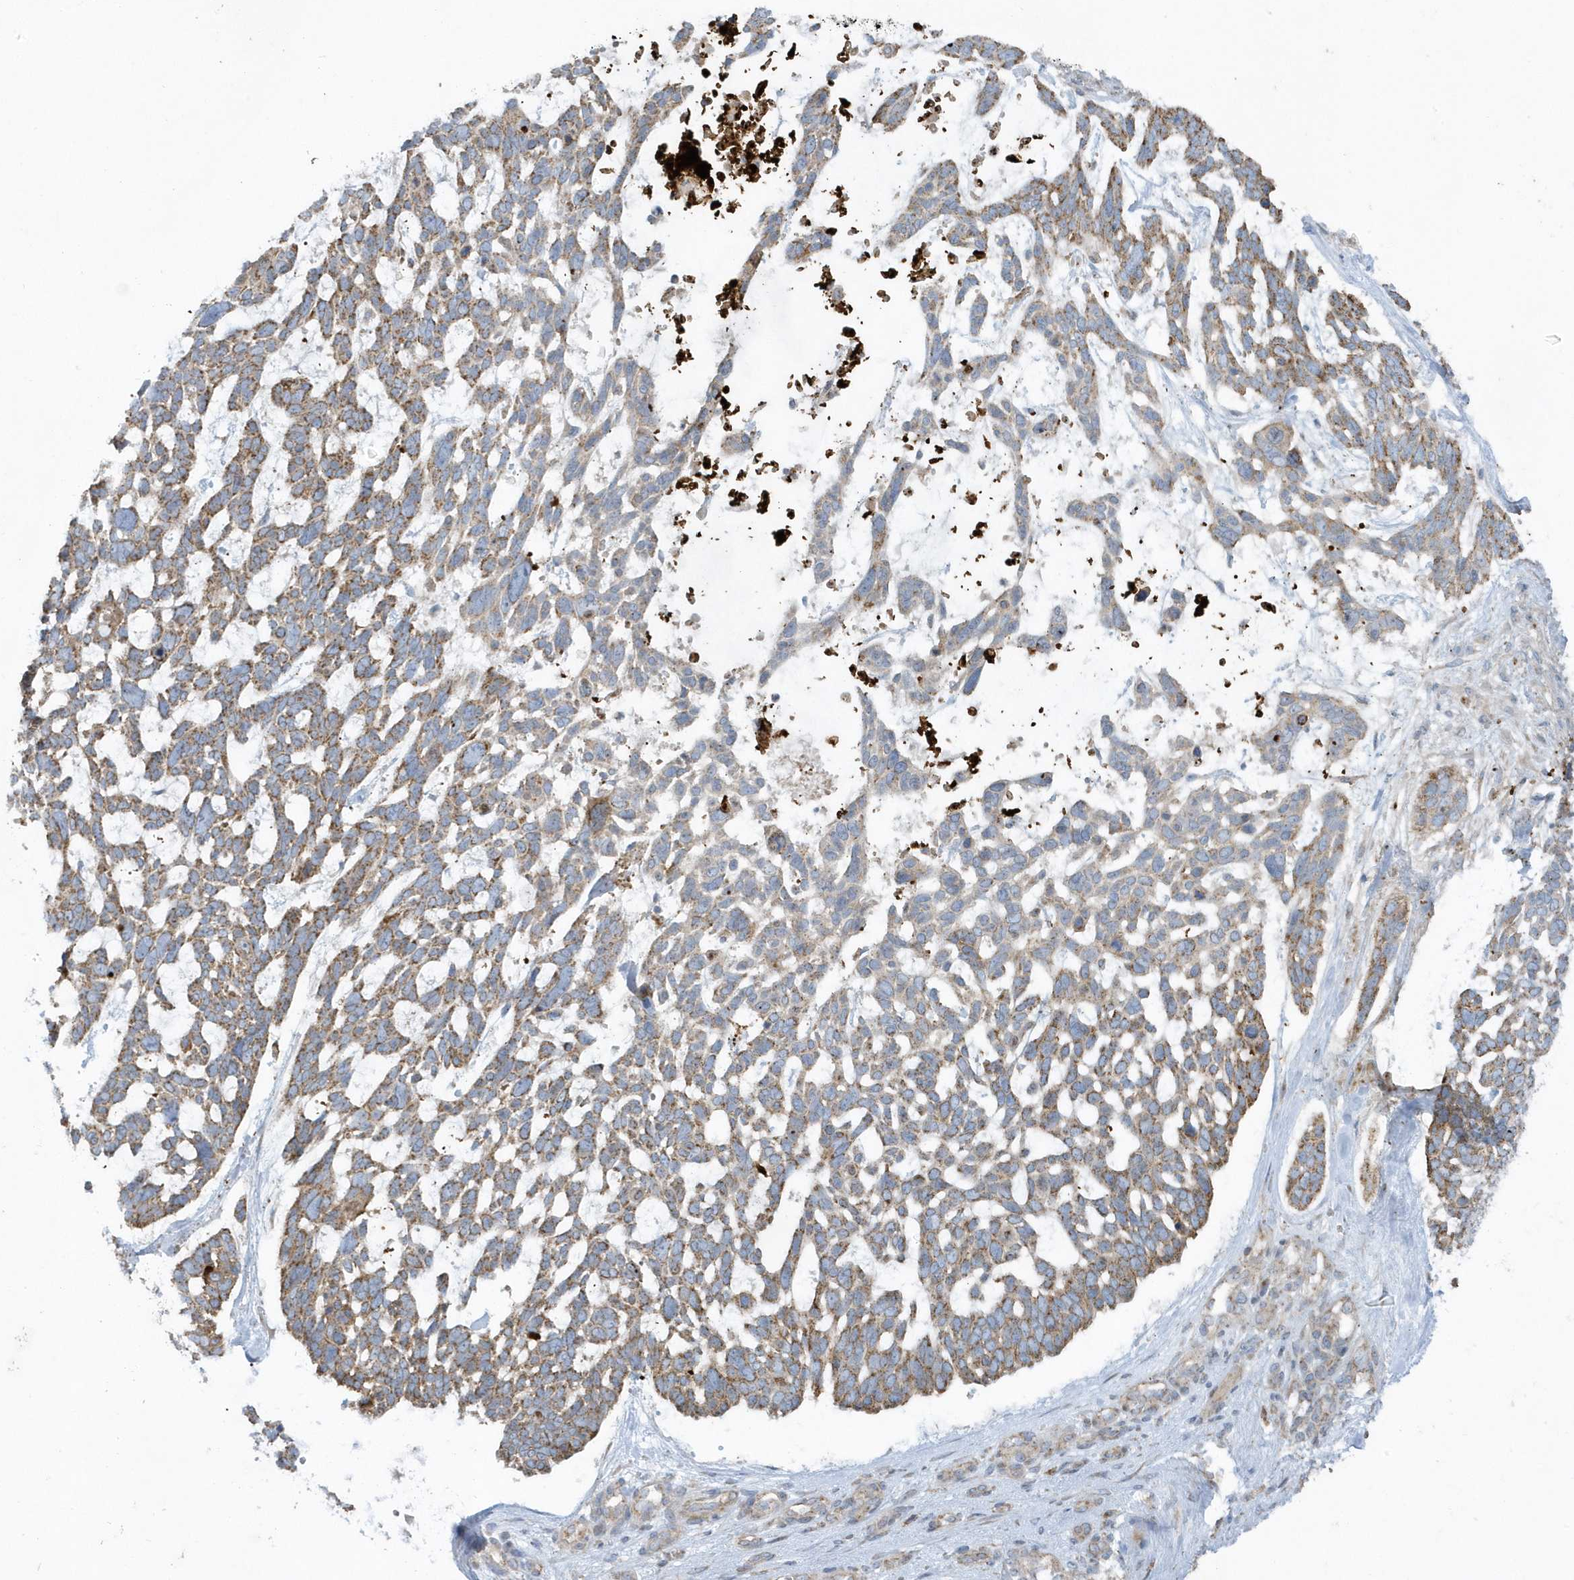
{"staining": {"intensity": "moderate", "quantity": ">75%", "location": "cytoplasmic/membranous"}, "tissue": "skin cancer", "cell_type": "Tumor cells", "image_type": "cancer", "snomed": [{"axis": "morphology", "description": "Basal cell carcinoma"}, {"axis": "topography", "description": "Skin"}], "caption": "IHC of human skin cancer displays medium levels of moderate cytoplasmic/membranous expression in about >75% of tumor cells.", "gene": "SLC38A2", "patient": {"sex": "male", "age": 88}}